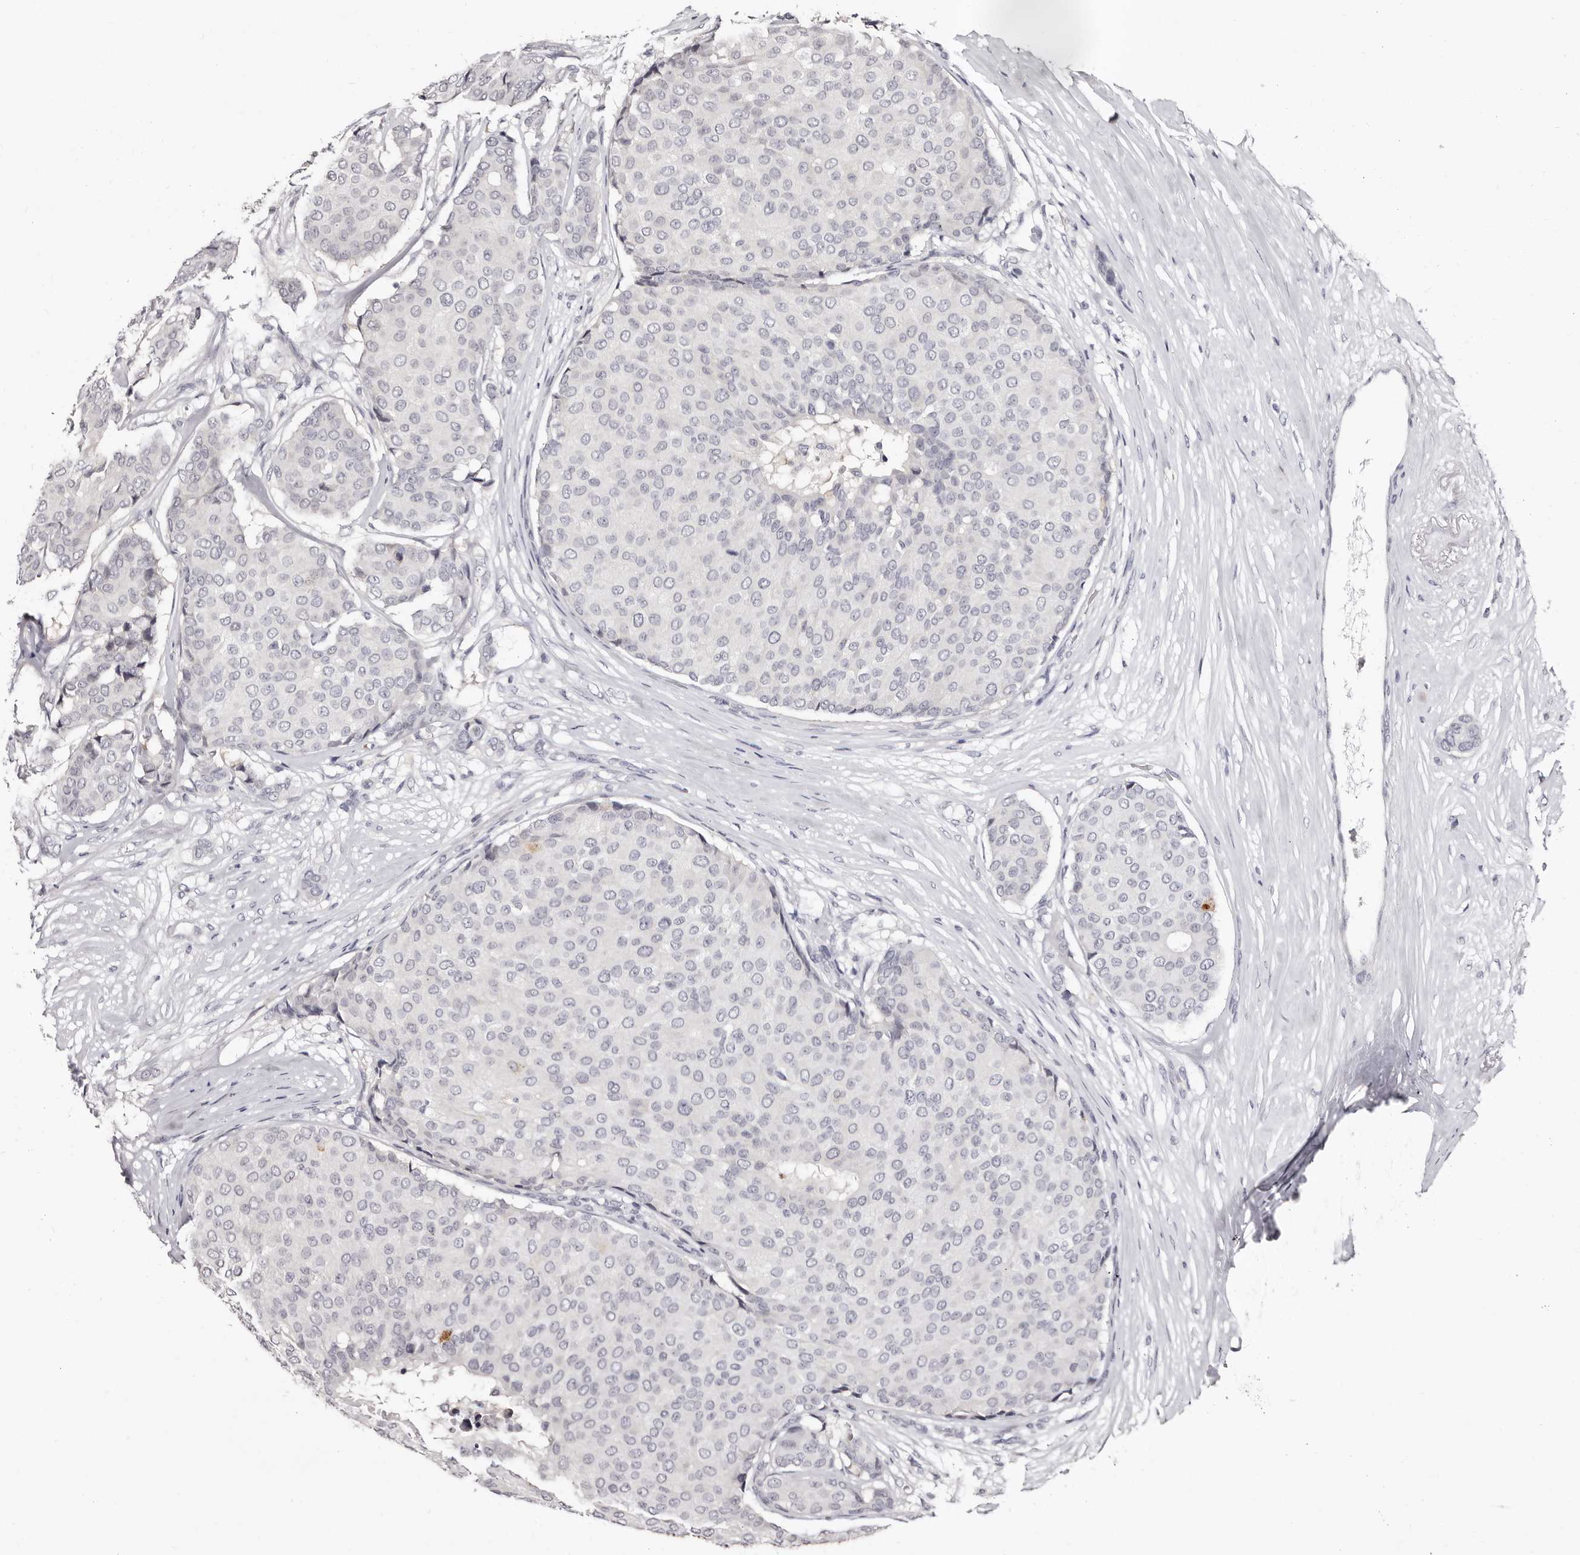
{"staining": {"intensity": "negative", "quantity": "none", "location": "none"}, "tissue": "breast cancer", "cell_type": "Tumor cells", "image_type": "cancer", "snomed": [{"axis": "morphology", "description": "Duct carcinoma"}, {"axis": "topography", "description": "Breast"}], "caption": "Breast cancer was stained to show a protein in brown. There is no significant staining in tumor cells.", "gene": "PHF20L1", "patient": {"sex": "female", "age": 75}}